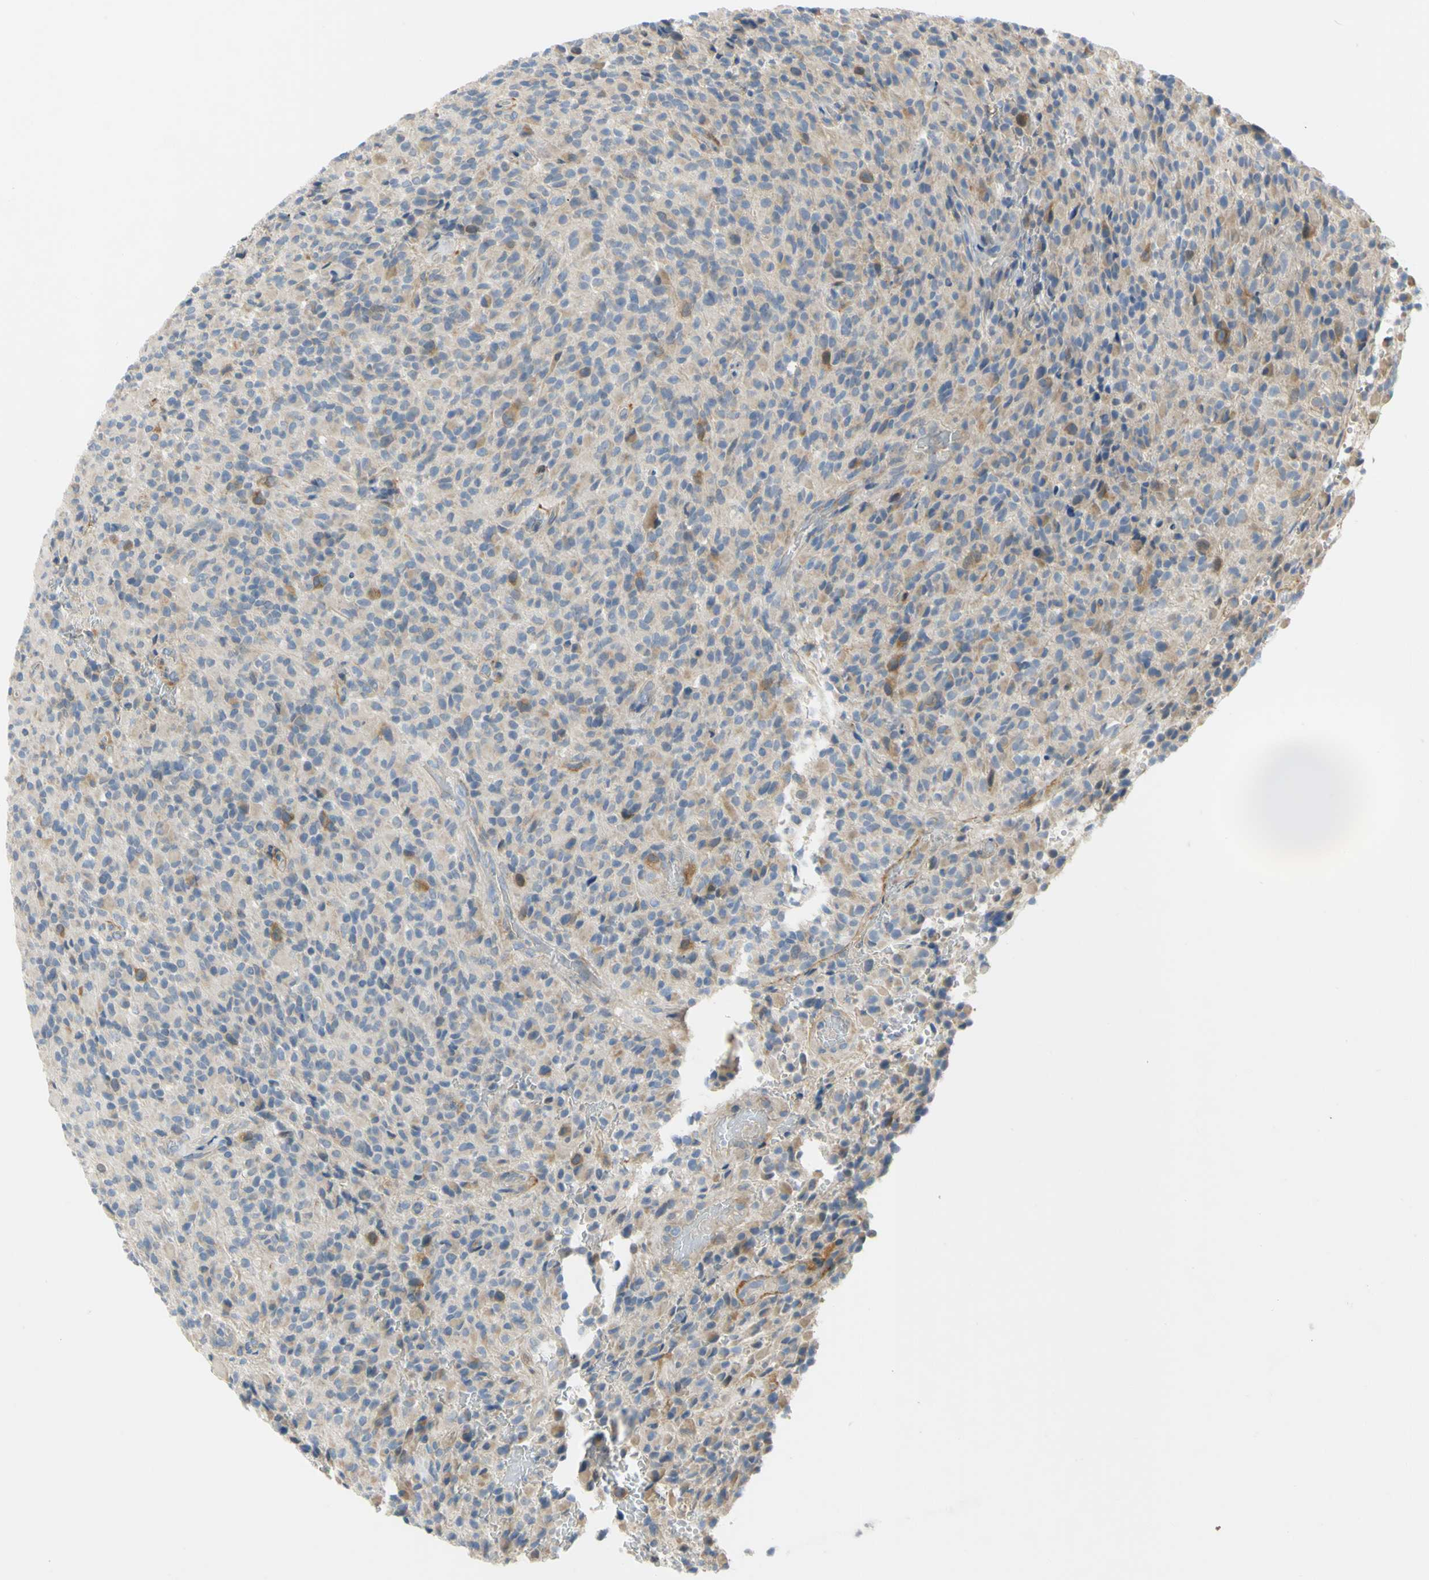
{"staining": {"intensity": "moderate", "quantity": "<25%", "location": "cytoplasmic/membranous"}, "tissue": "glioma", "cell_type": "Tumor cells", "image_type": "cancer", "snomed": [{"axis": "morphology", "description": "Glioma, malignant, High grade"}, {"axis": "topography", "description": "Brain"}], "caption": "IHC micrograph of neoplastic tissue: human high-grade glioma (malignant) stained using immunohistochemistry displays low levels of moderate protein expression localized specifically in the cytoplasmic/membranous of tumor cells, appearing as a cytoplasmic/membranous brown color.", "gene": "CCNB2", "patient": {"sex": "male", "age": 71}}